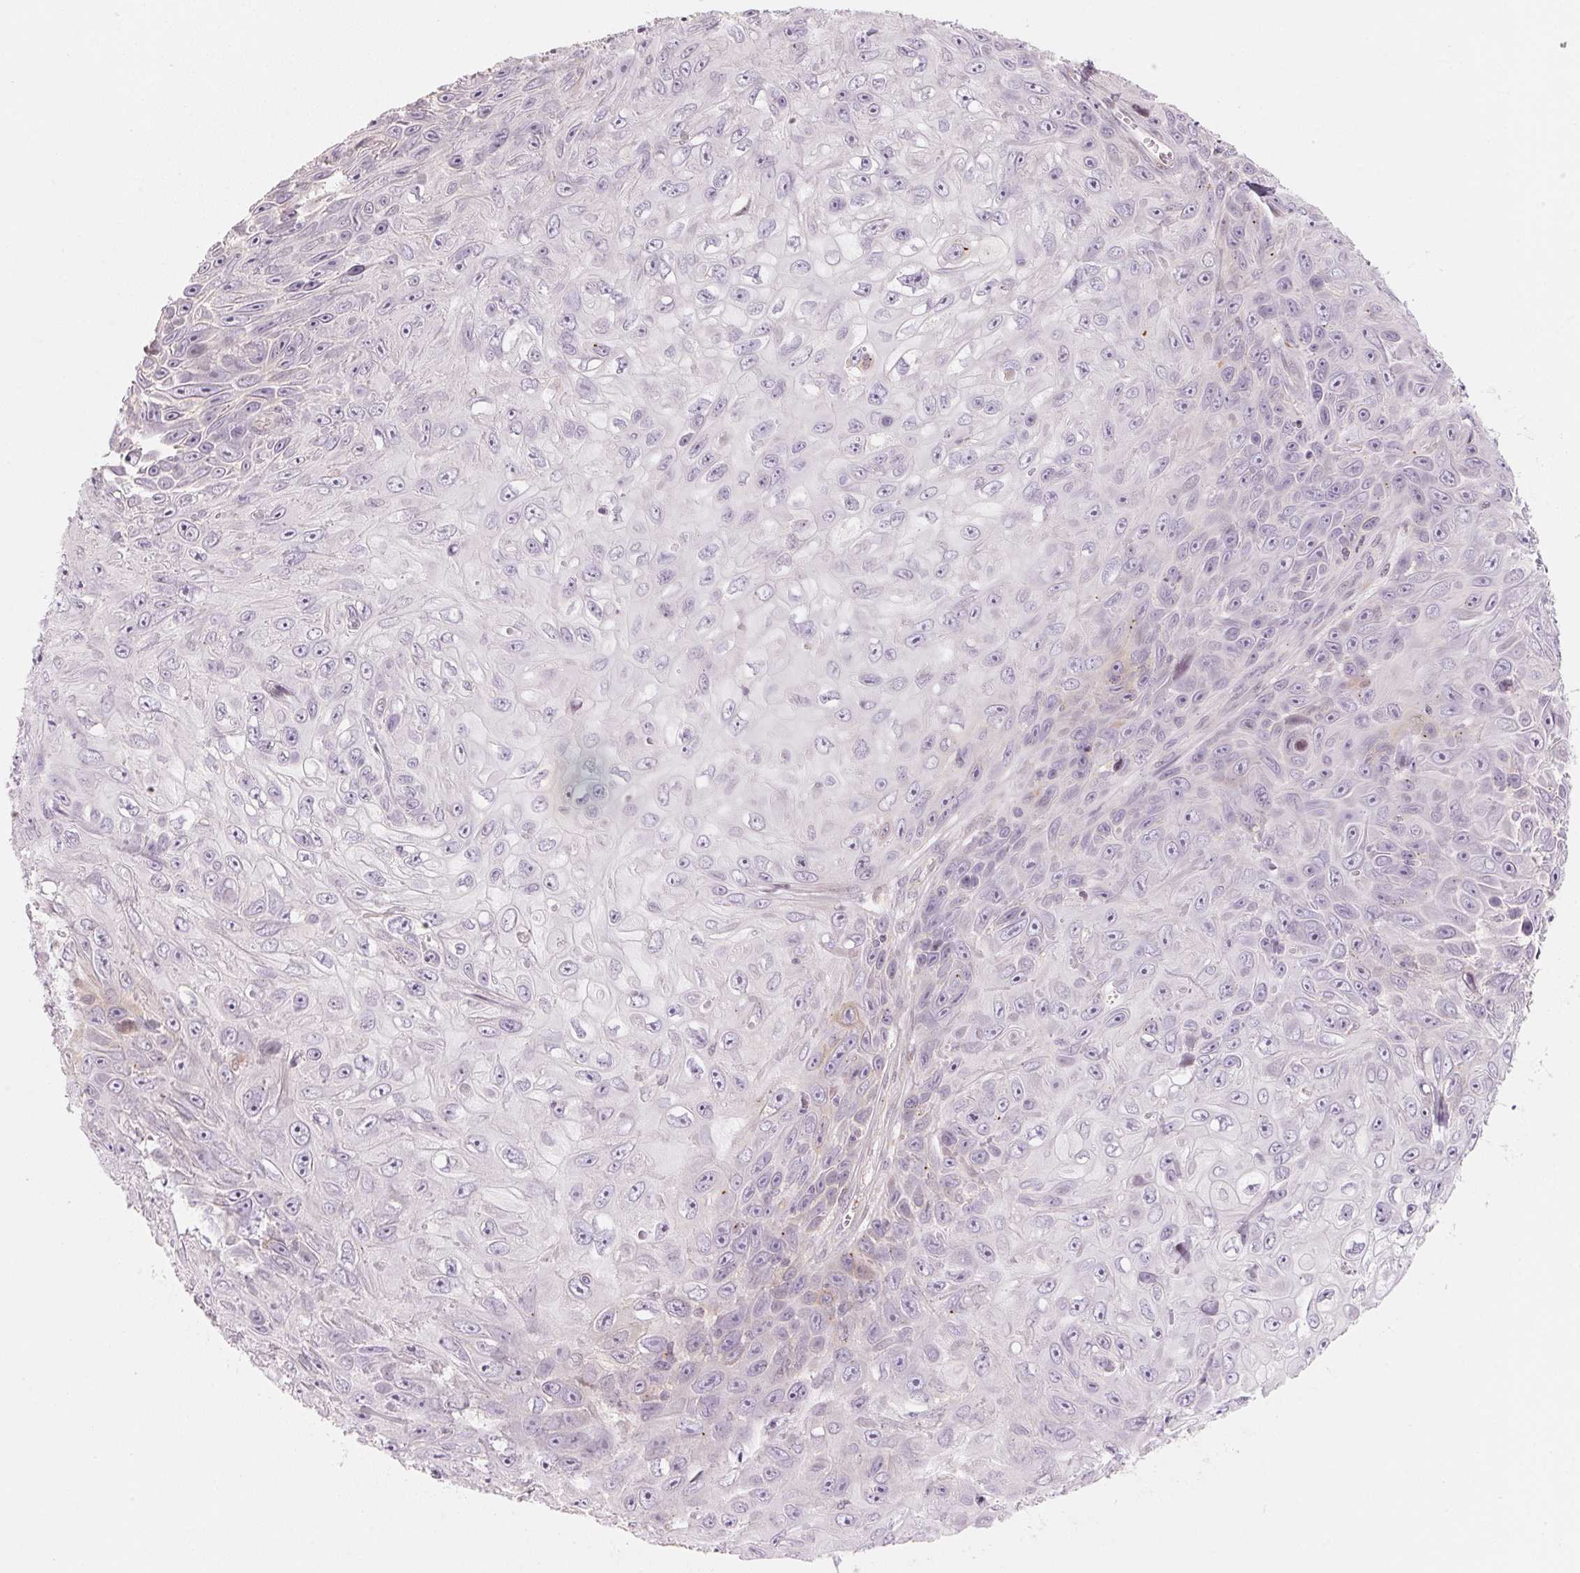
{"staining": {"intensity": "negative", "quantity": "none", "location": "none"}, "tissue": "skin cancer", "cell_type": "Tumor cells", "image_type": "cancer", "snomed": [{"axis": "morphology", "description": "Squamous cell carcinoma, NOS"}, {"axis": "topography", "description": "Skin"}], "caption": "There is no significant positivity in tumor cells of squamous cell carcinoma (skin). The staining is performed using DAB brown chromogen with nuclei counter-stained in using hematoxylin.", "gene": "SLC17A4", "patient": {"sex": "male", "age": 82}}